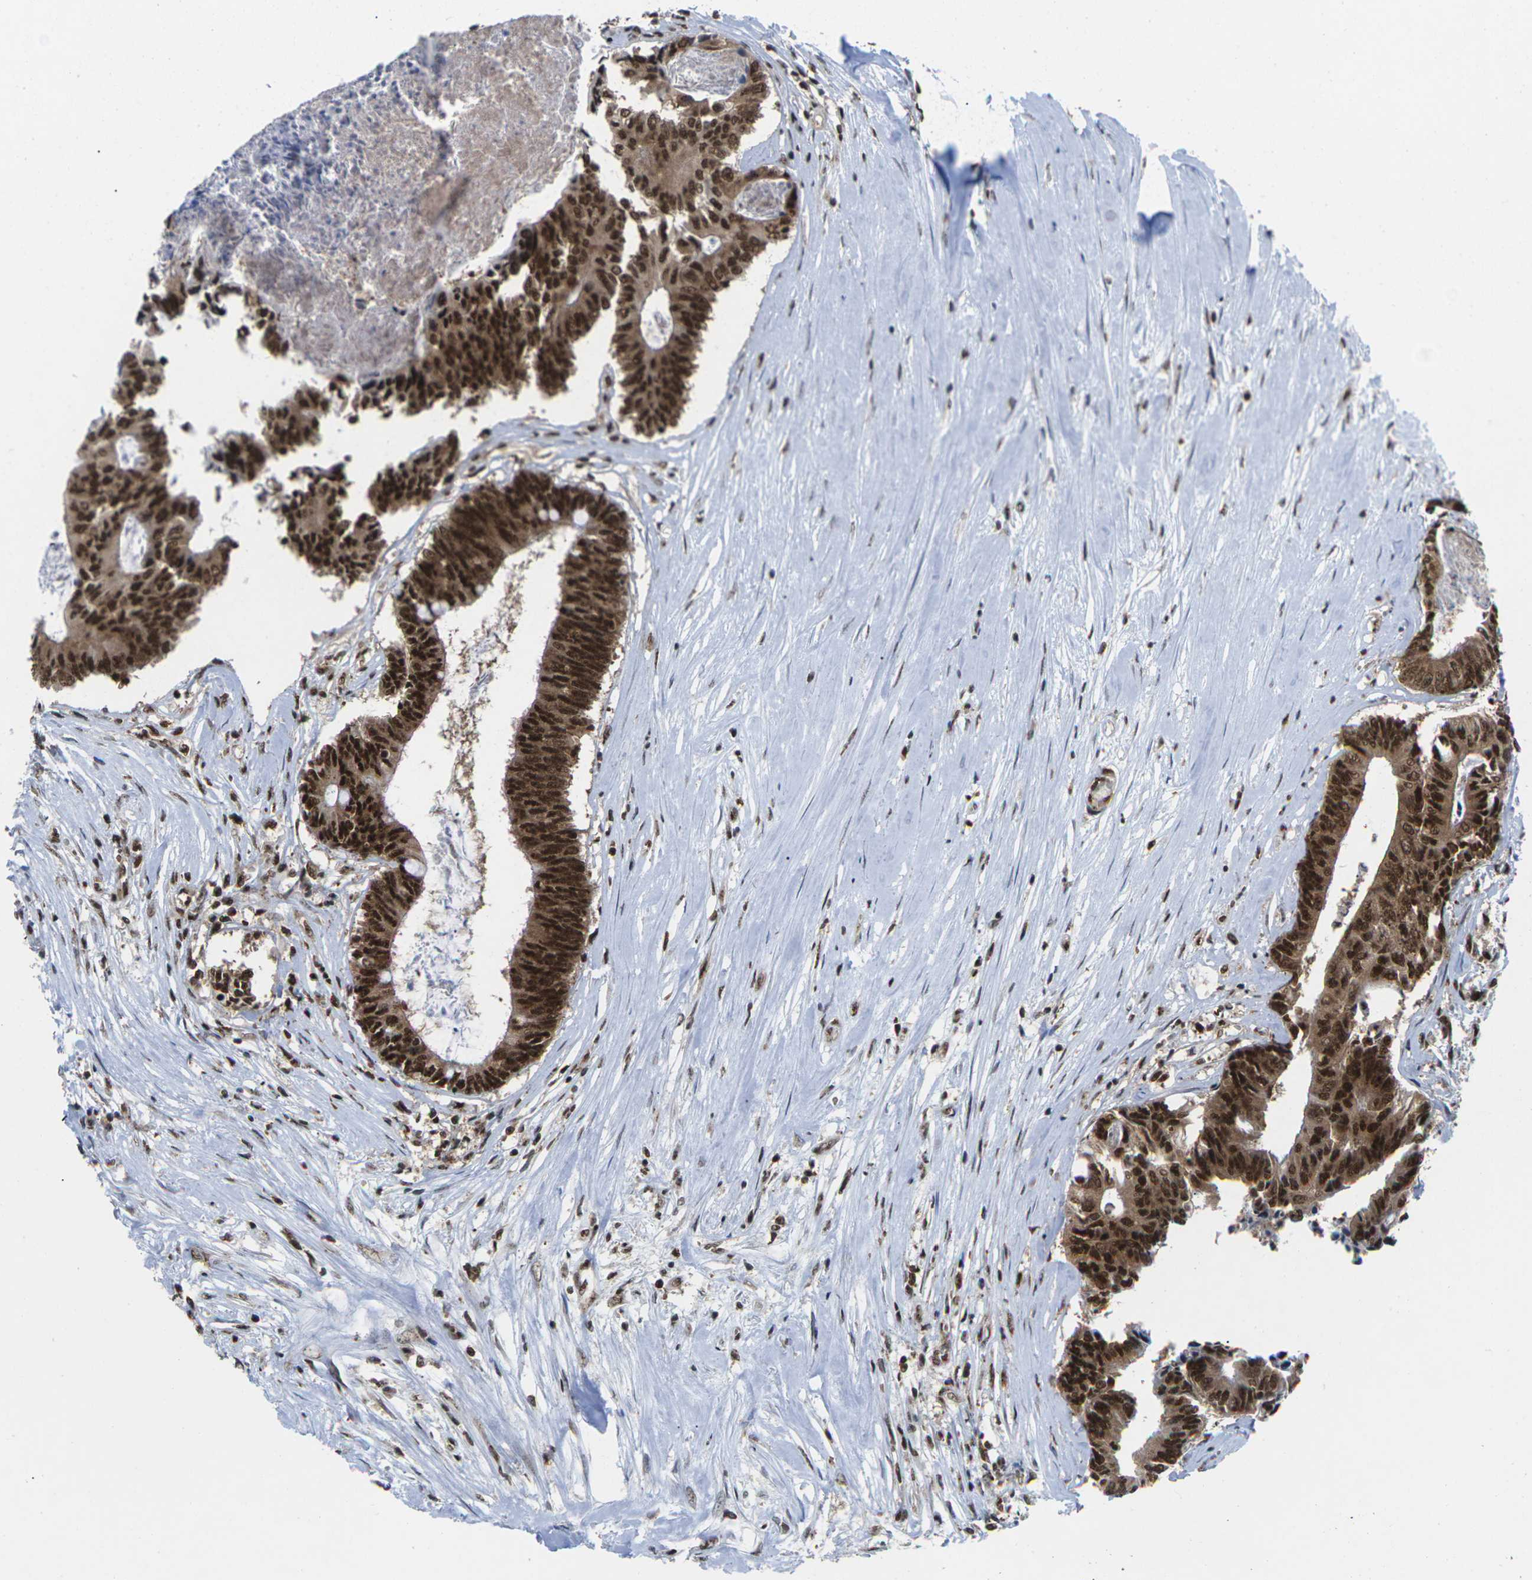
{"staining": {"intensity": "strong", "quantity": ">75%", "location": "cytoplasmic/membranous,nuclear"}, "tissue": "colorectal cancer", "cell_type": "Tumor cells", "image_type": "cancer", "snomed": [{"axis": "morphology", "description": "Adenocarcinoma, NOS"}, {"axis": "topography", "description": "Rectum"}], "caption": "Colorectal adenocarcinoma tissue reveals strong cytoplasmic/membranous and nuclear staining in approximately >75% of tumor cells, visualized by immunohistochemistry.", "gene": "MAGOH", "patient": {"sex": "male", "age": 63}}